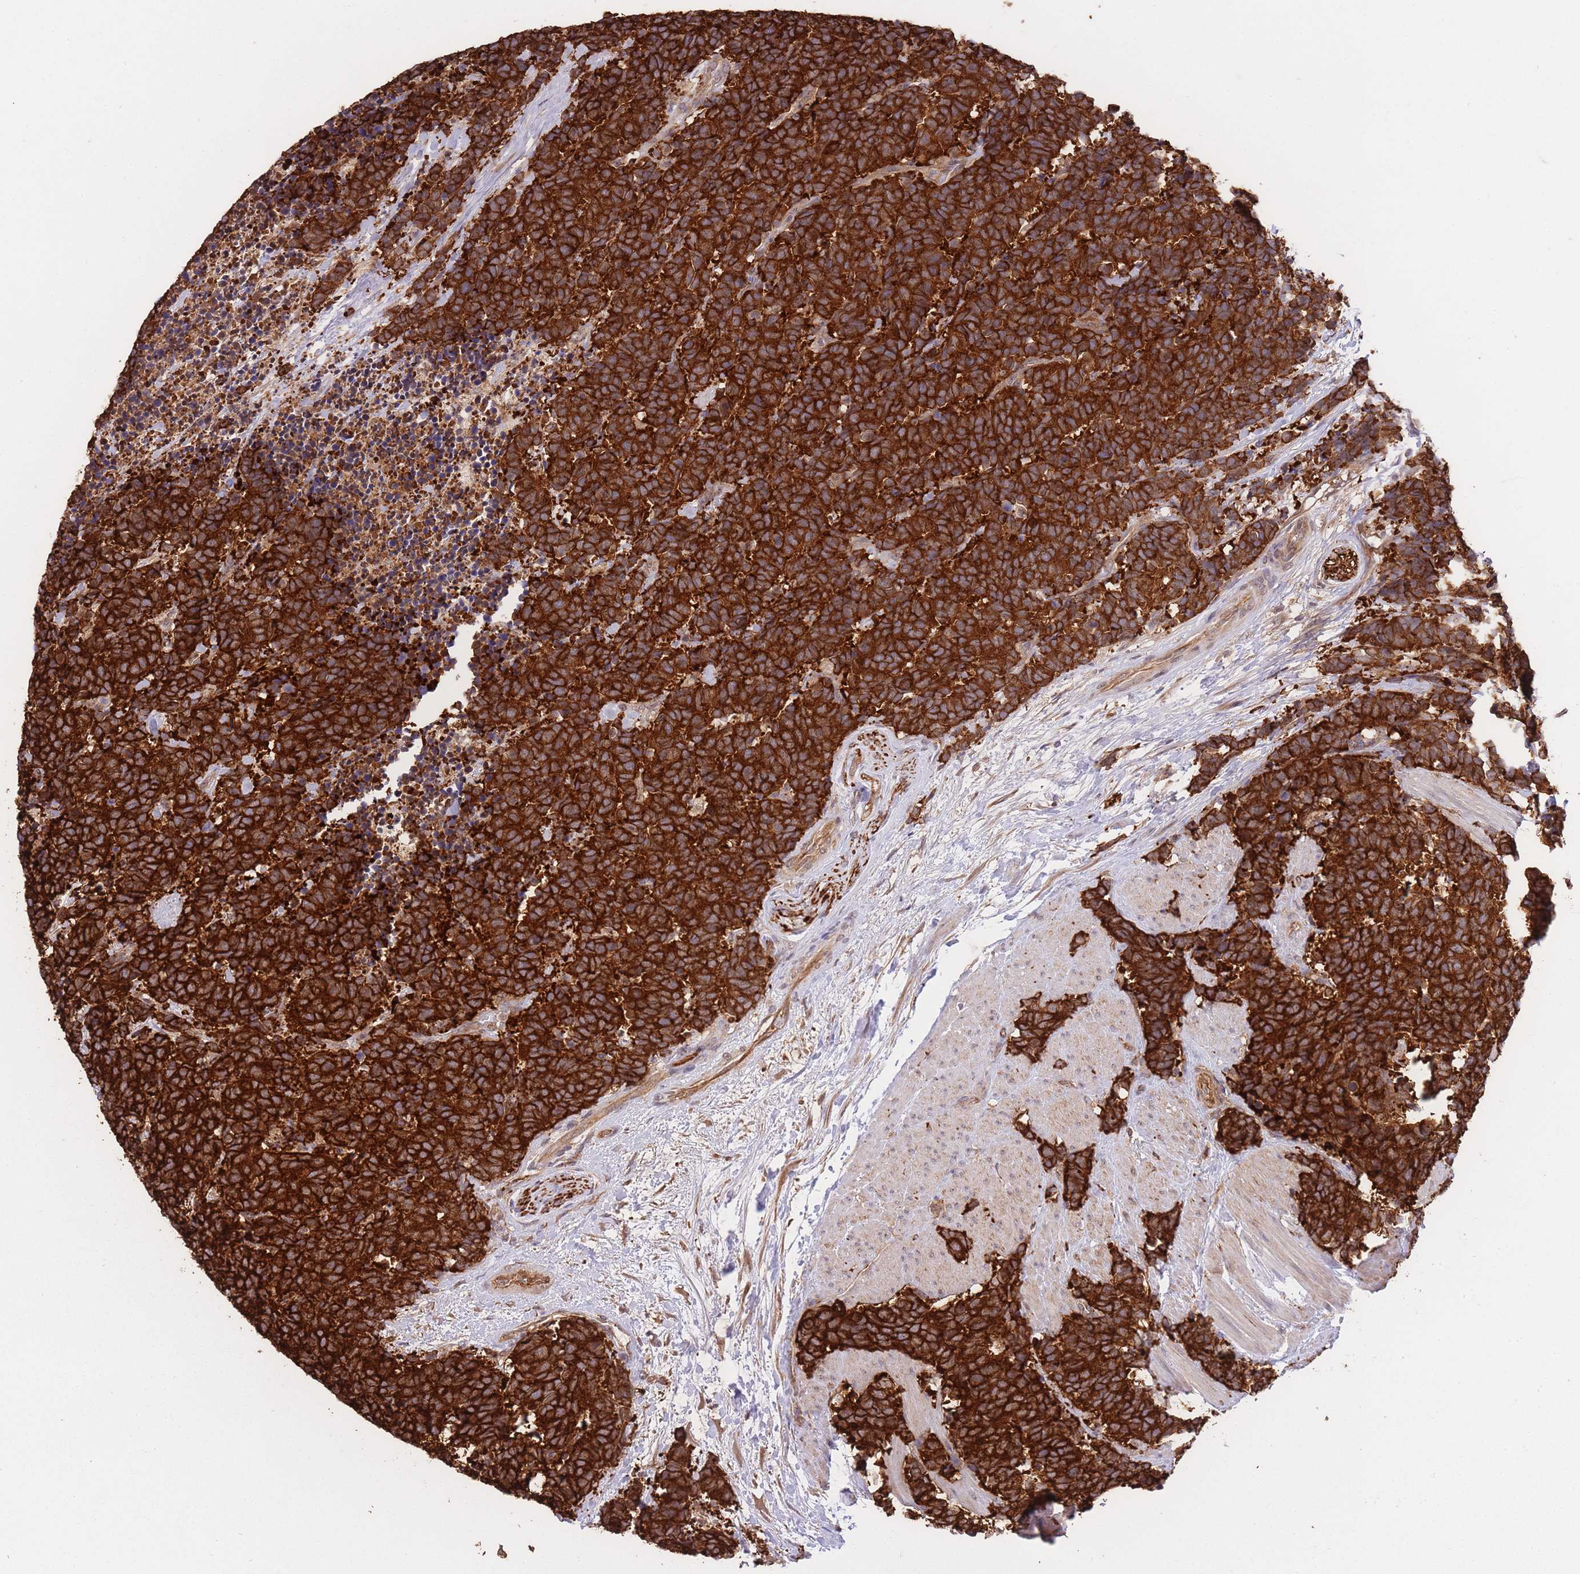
{"staining": {"intensity": "strong", "quantity": ">75%", "location": "cytoplasmic/membranous"}, "tissue": "carcinoid", "cell_type": "Tumor cells", "image_type": "cancer", "snomed": [{"axis": "morphology", "description": "Carcinoma, NOS"}, {"axis": "morphology", "description": "Carcinoid, malignant, NOS"}, {"axis": "topography", "description": "Prostate"}], "caption": "Malignant carcinoid was stained to show a protein in brown. There is high levels of strong cytoplasmic/membranous positivity in approximately >75% of tumor cells.", "gene": "EXOSC8", "patient": {"sex": "male", "age": 57}}